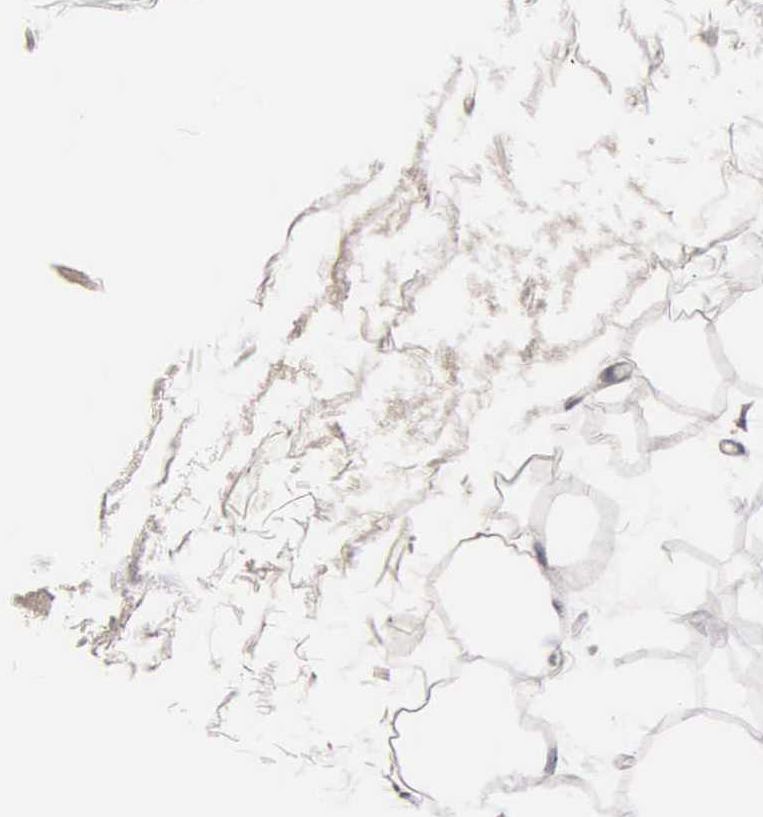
{"staining": {"intensity": "weak", "quantity": "25%-75%", "location": "cytoplasmic/membranous"}, "tissue": "adipose tissue", "cell_type": "Adipocytes", "image_type": "normal", "snomed": [{"axis": "morphology", "description": "Normal tissue, NOS"}, {"axis": "topography", "description": "Breast"}], "caption": "Normal adipose tissue displays weak cytoplasmic/membranous expression in approximately 25%-75% of adipocytes The protein is shown in brown color, while the nuclei are stained blue..", "gene": "PSMA3", "patient": {"sex": "female", "age": 45}}